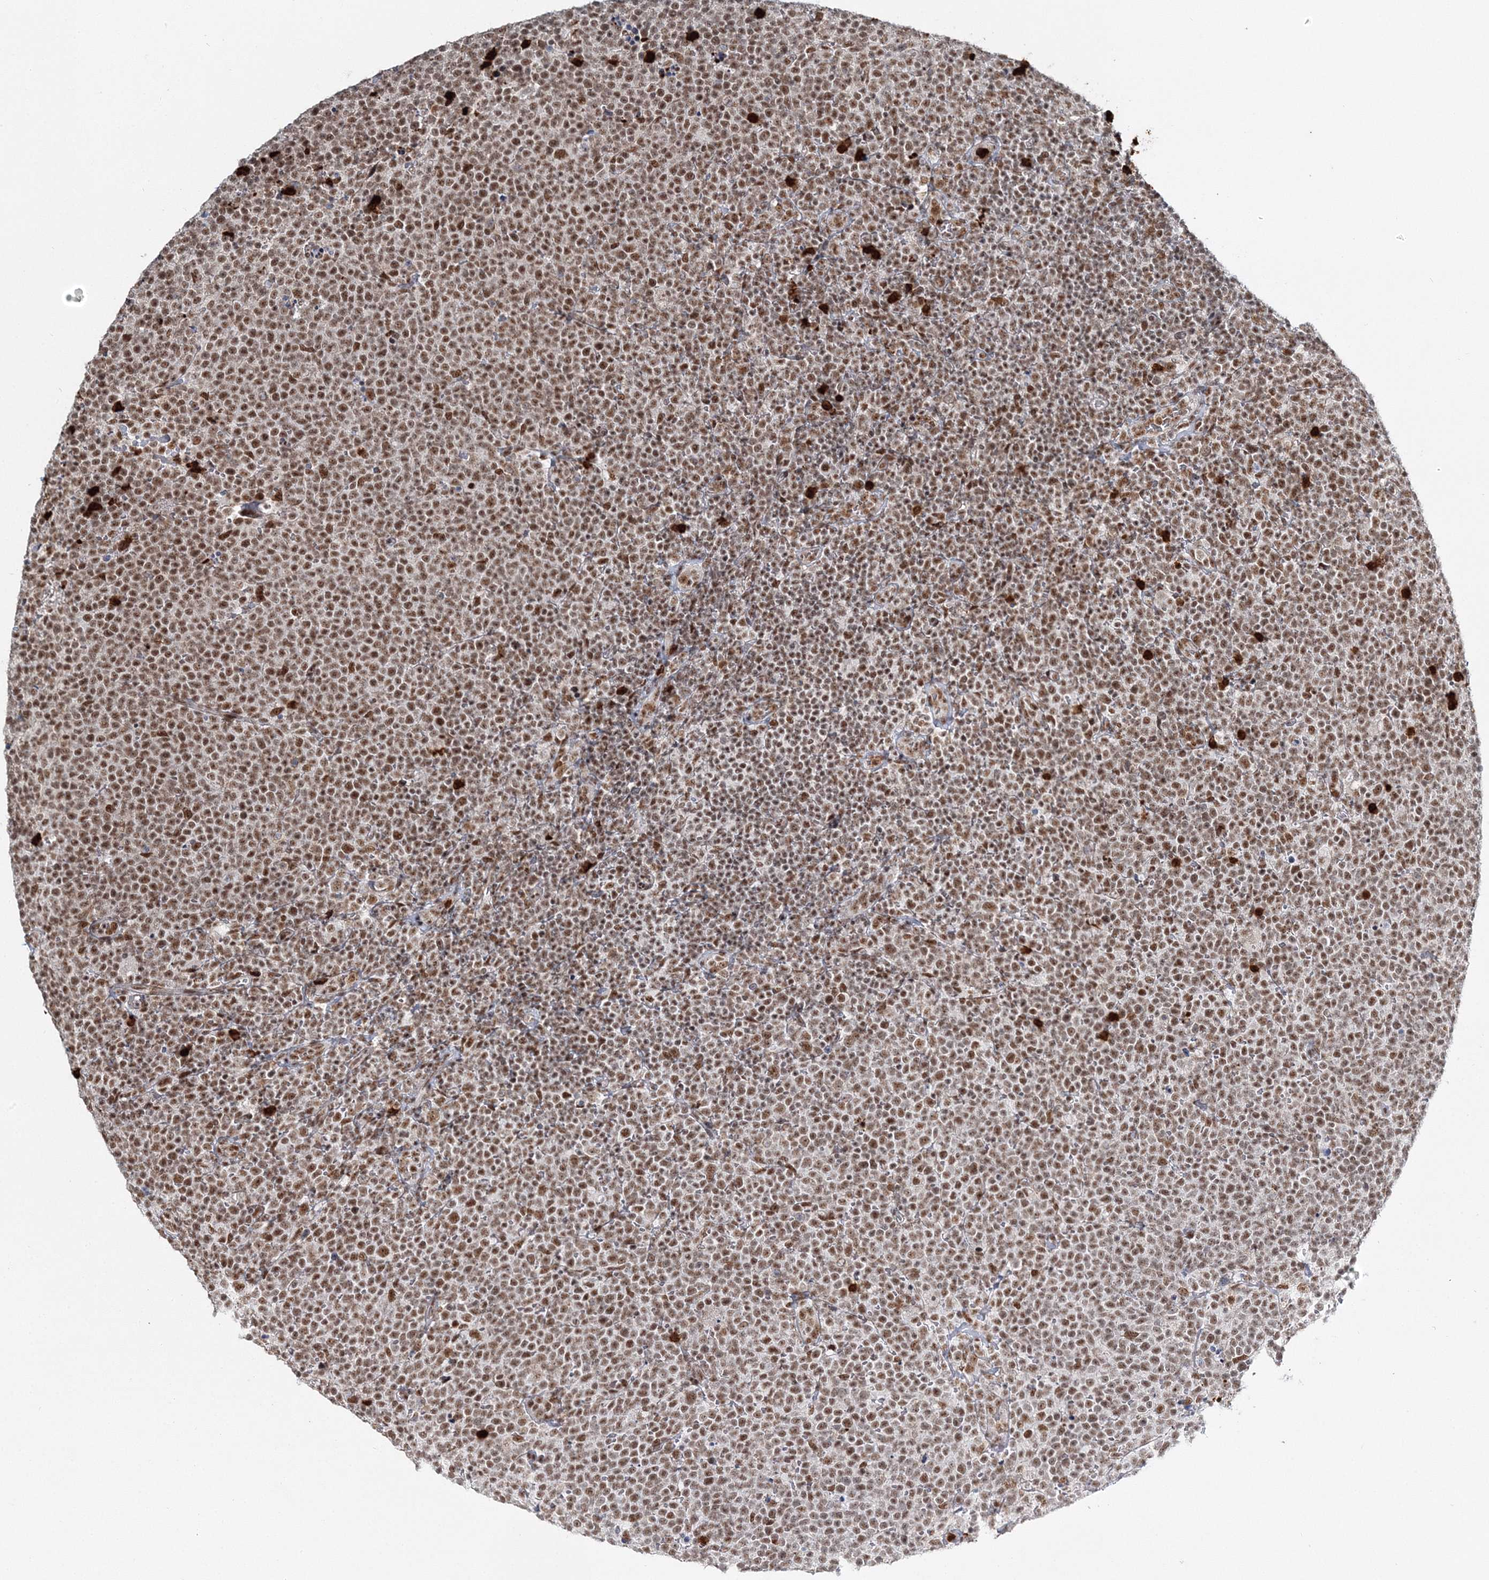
{"staining": {"intensity": "moderate", "quantity": ">75%", "location": "nuclear"}, "tissue": "lymphoma", "cell_type": "Tumor cells", "image_type": "cancer", "snomed": [{"axis": "morphology", "description": "Malignant lymphoma, non-Hodgkin's type, High grade"}, {"axis": "topography", "description": "Lymph node"}], "caption": "Brown immunohistochemical staining in lymphoma shows moderate nuclear positivity in about >75% of tumor cells.", "gene": "QRICH1", "patient": {"sex": "male", "age": 61}}